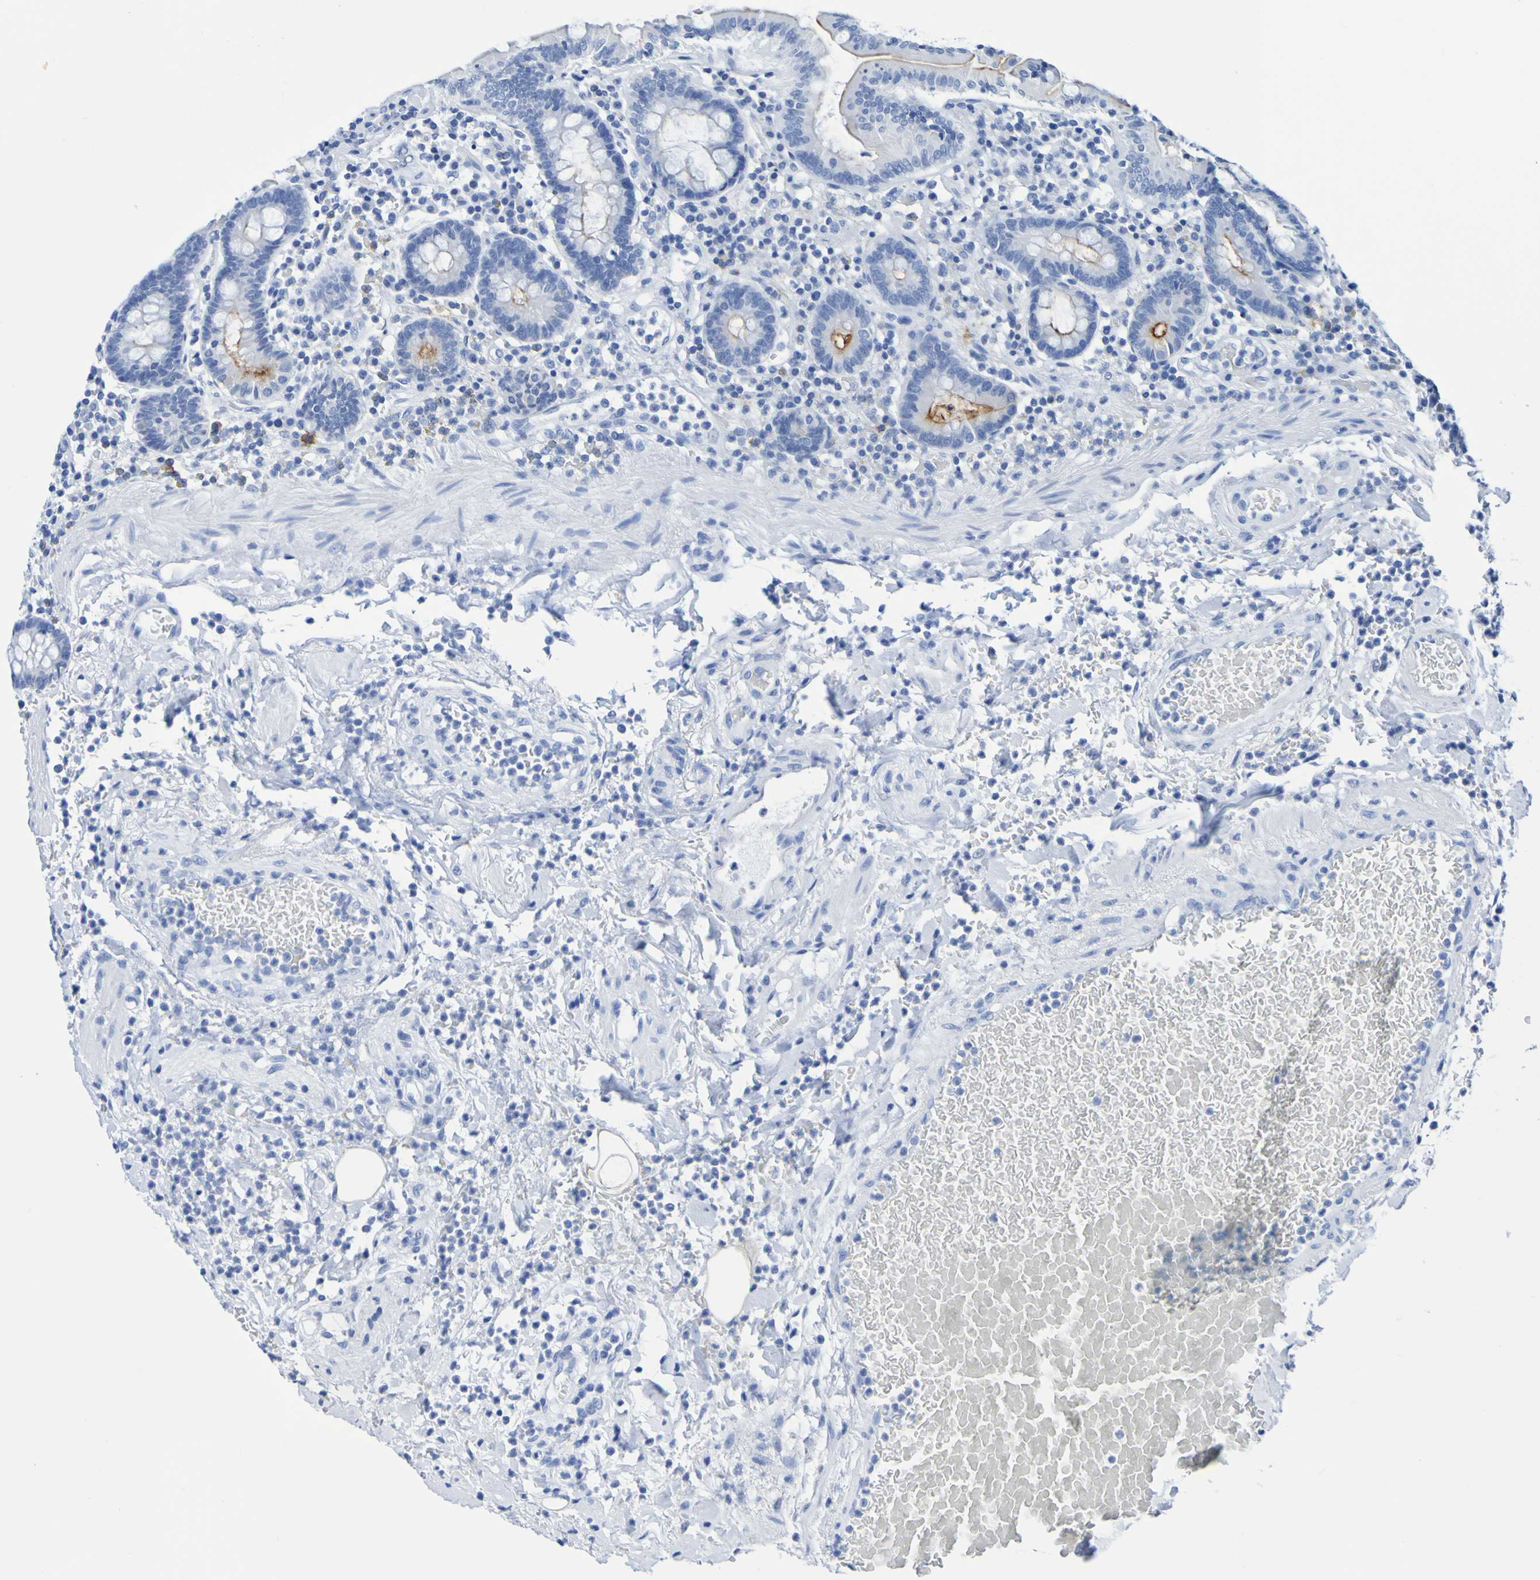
{"staining": {"intensity": "moderate", "quantity": "<25%", "location": "cytoplasmic/membranous"}, "tissue": "stomach", "cell_type": "Glandular cells", "image_type": "normal", "snomed": [{"axis": "morphology", "description": "Normal tissue, NOS"}, {"axis": "topography", "description": "Stomach, upper"}], "caption": "This photomicrograph demonstrates immunohistochemistry (IHC) staining of benign human stomach, with low moderate cytoplasmic/membranous expression in about <25% of glandular cells.", "gene": "DPEP1", "patient": {"sex": "male", "age": 68}}